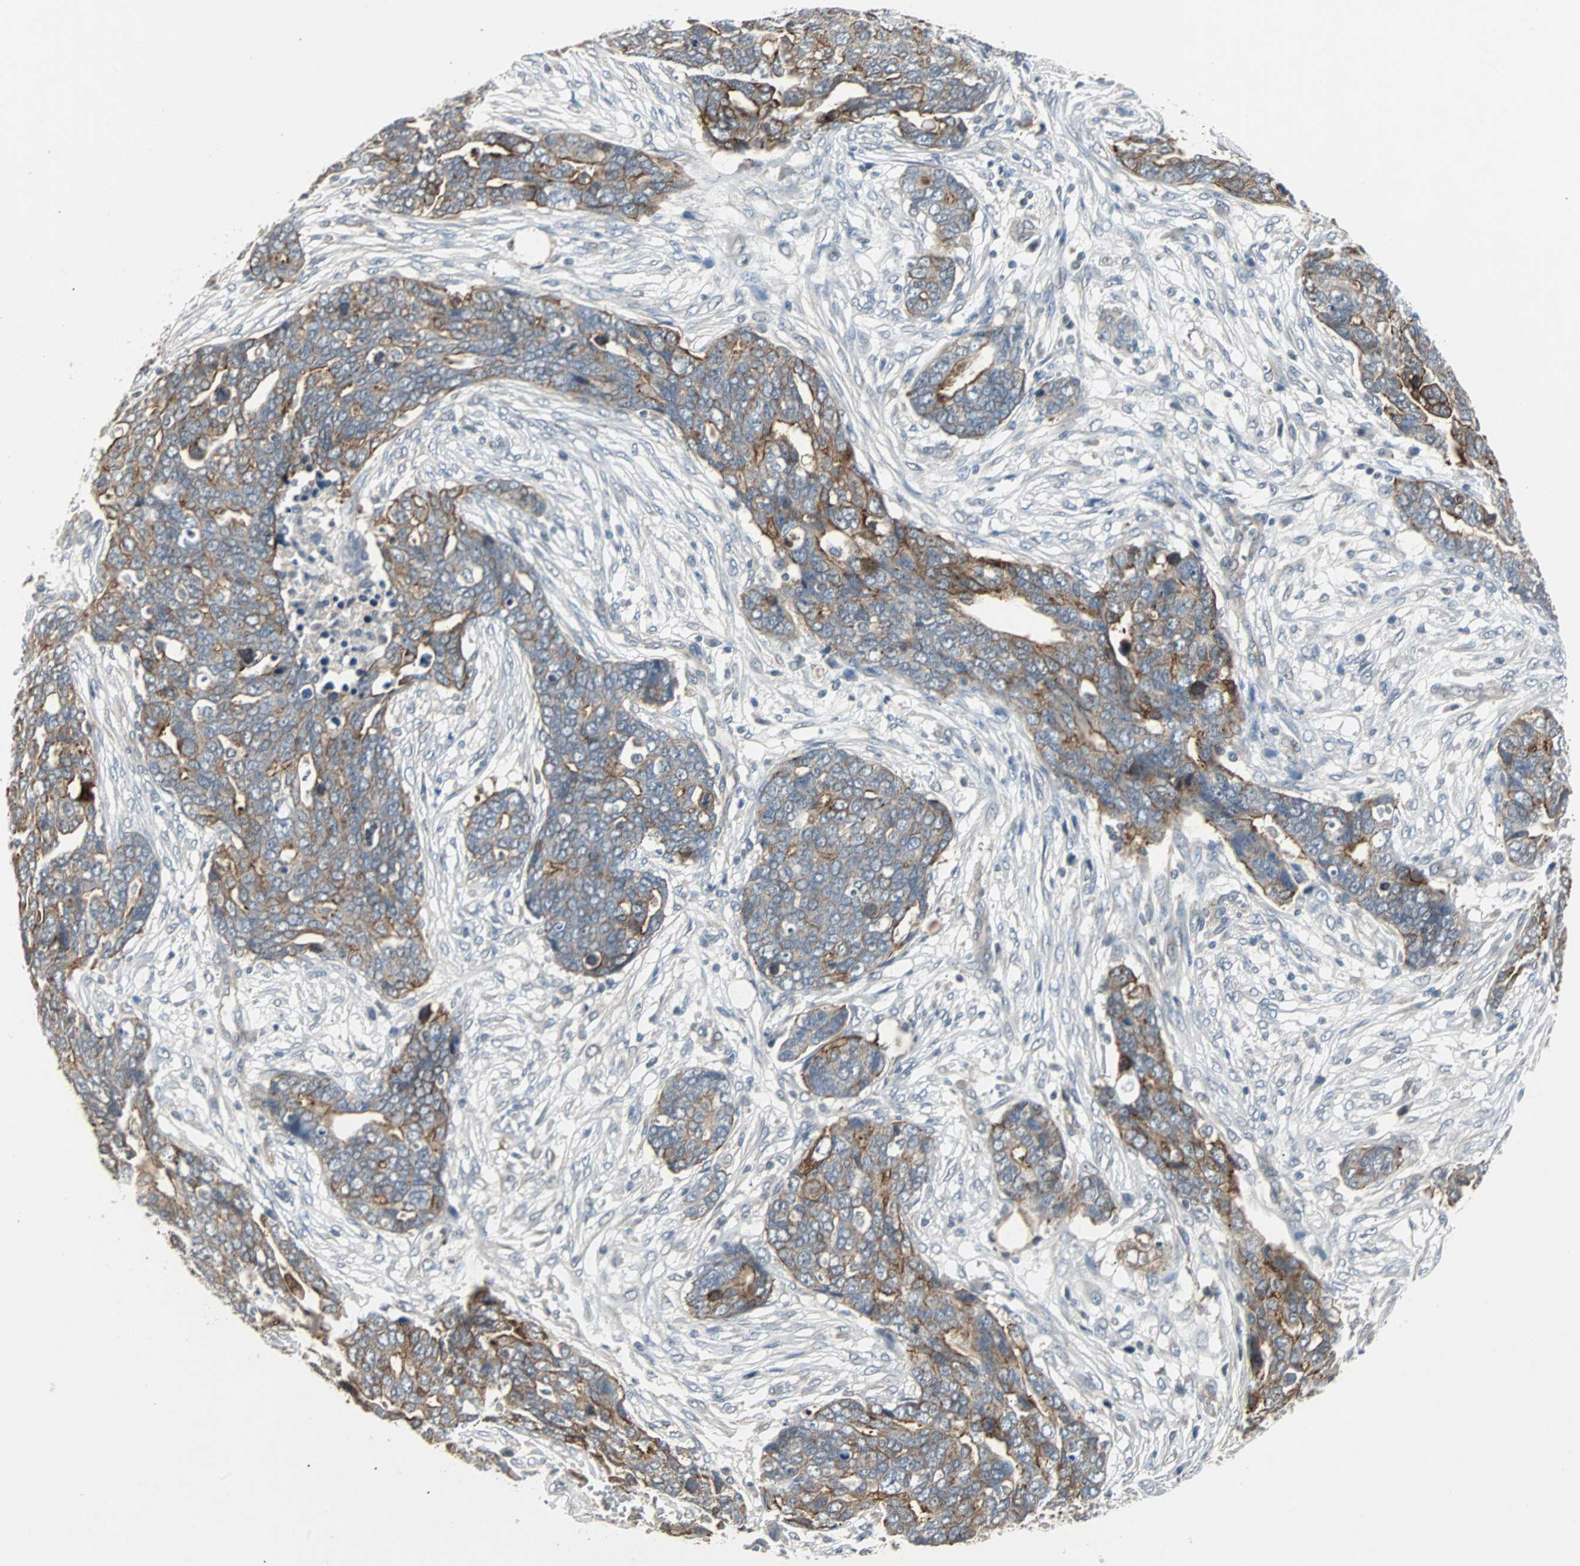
{"staining": {"intensity": "moderate", "quantity": "25%-75%", "location": "cytoplasmic/membranous"}, "tissue": "ovarian cancer", "cell_type": "Tumor cells", "image_type": "cancer", "snomed": [{"axis": "morphology", "description": "Normal tissue, NOS"}, {"axis": "morphology", "description": "Cystadenocarcinoma, serous, NOS"}, {"axis": "topography", "description": "Fallopian tube"}, {"axis": "topography", "description": "Ovary"}], "caption": "A high-resolution image shows immunohistochemistry (IHC) staining of ovarian cancer, which shows moderate cytoplasmic/membranous expression in approximately 25%-75% of tumor cells.", "gene": "CMC2", "patient": {"sex": "female", "age": 56}}